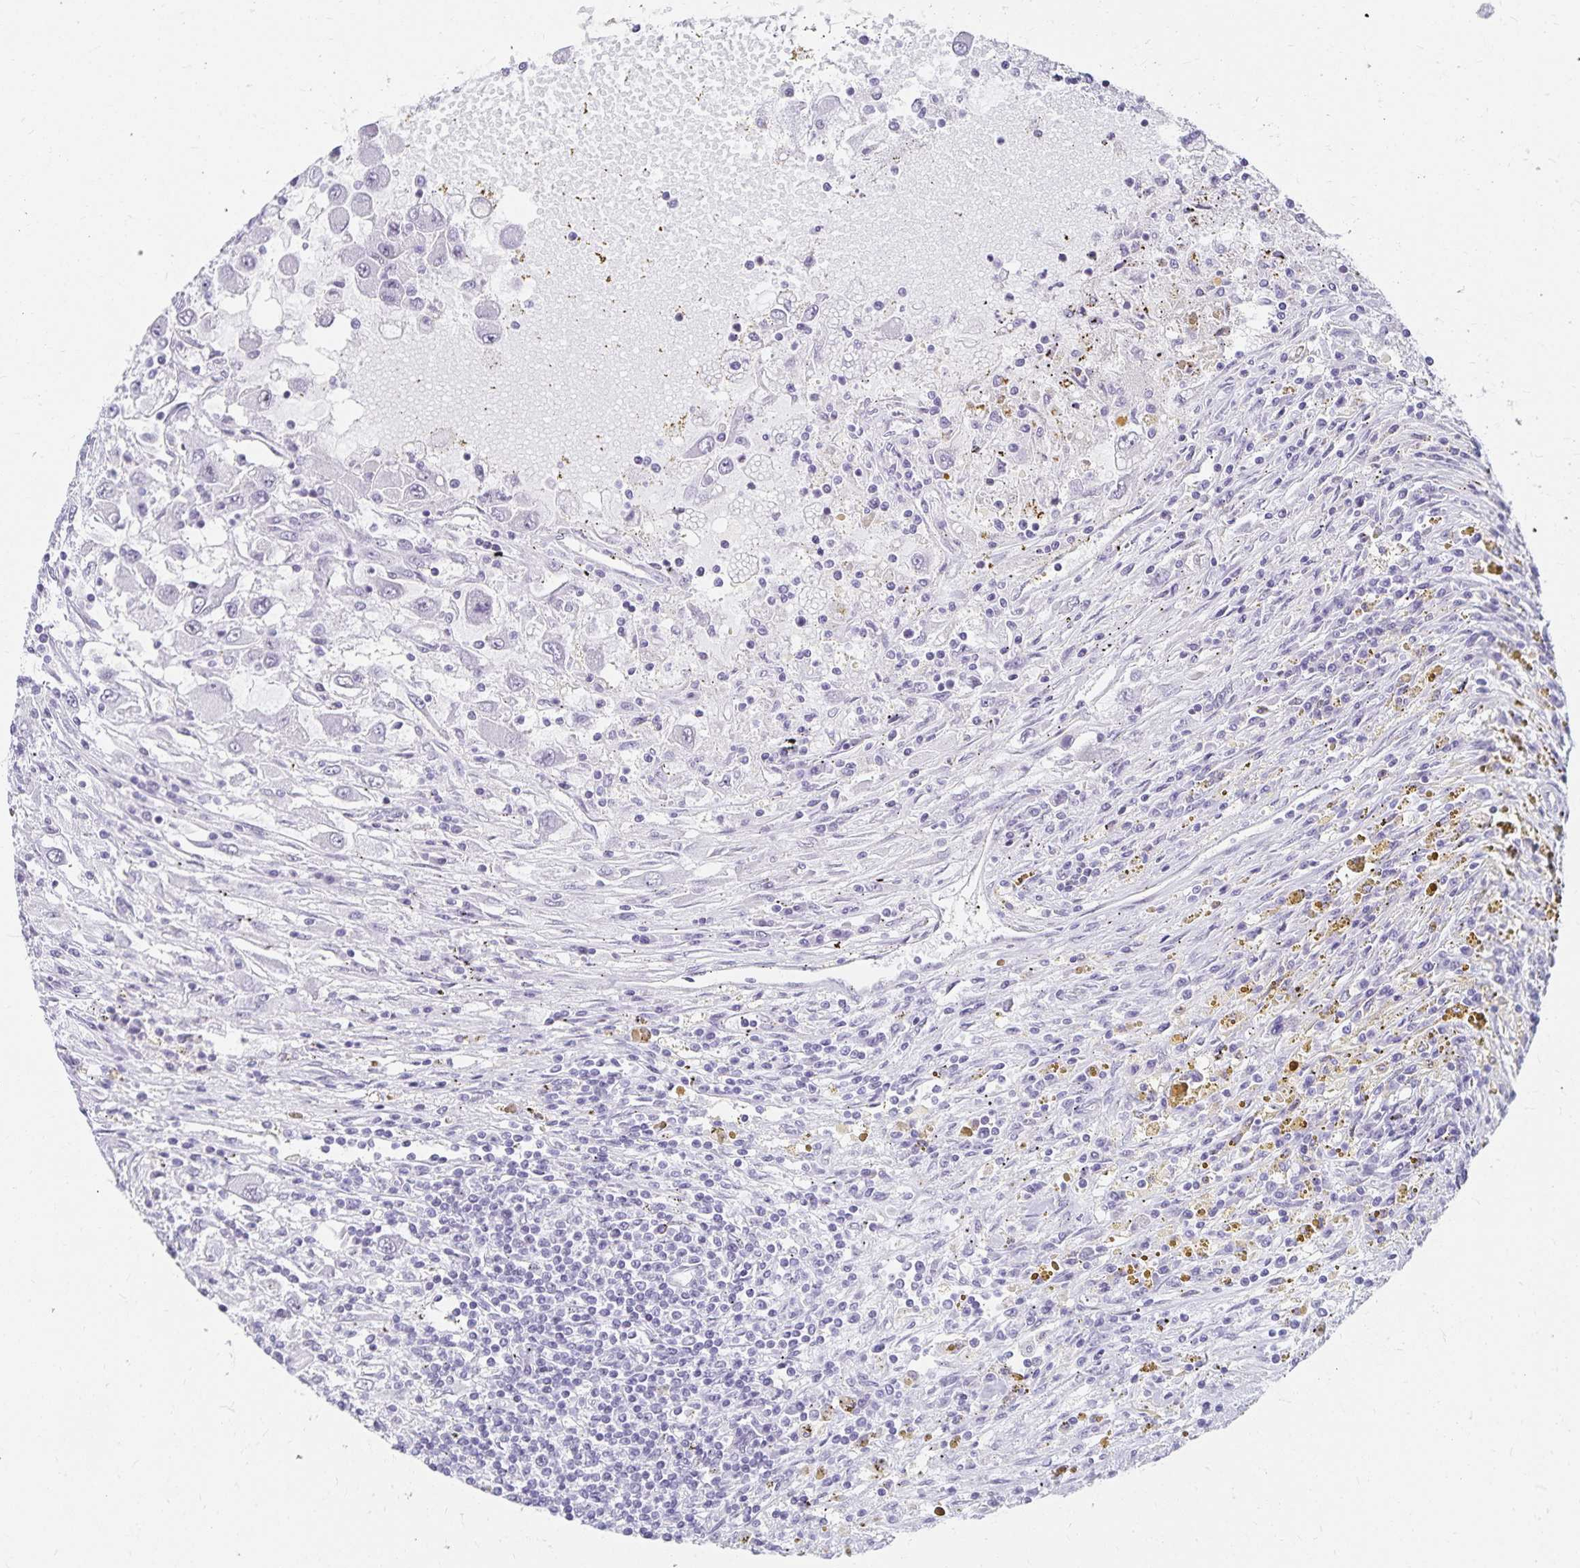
{"staining": {"intensity": "negative", "quantity": "none", "location": "none"}, "tissue": "renal cancer", "cell_type": "Tumor cells", "image_type": "cancer", "snomed": [{"axis": "morphology", "description": "Adenocarcinoma, NOS"}, {"axis": "topography", "description": "Kidney"}], "caption": "This is an immunohistochemistry histopathology image of renal adenocarcinoma. There is no staining in tumor cells.", "gene": "C20orf85", "patient": {"sex": "female", "age": 67}}